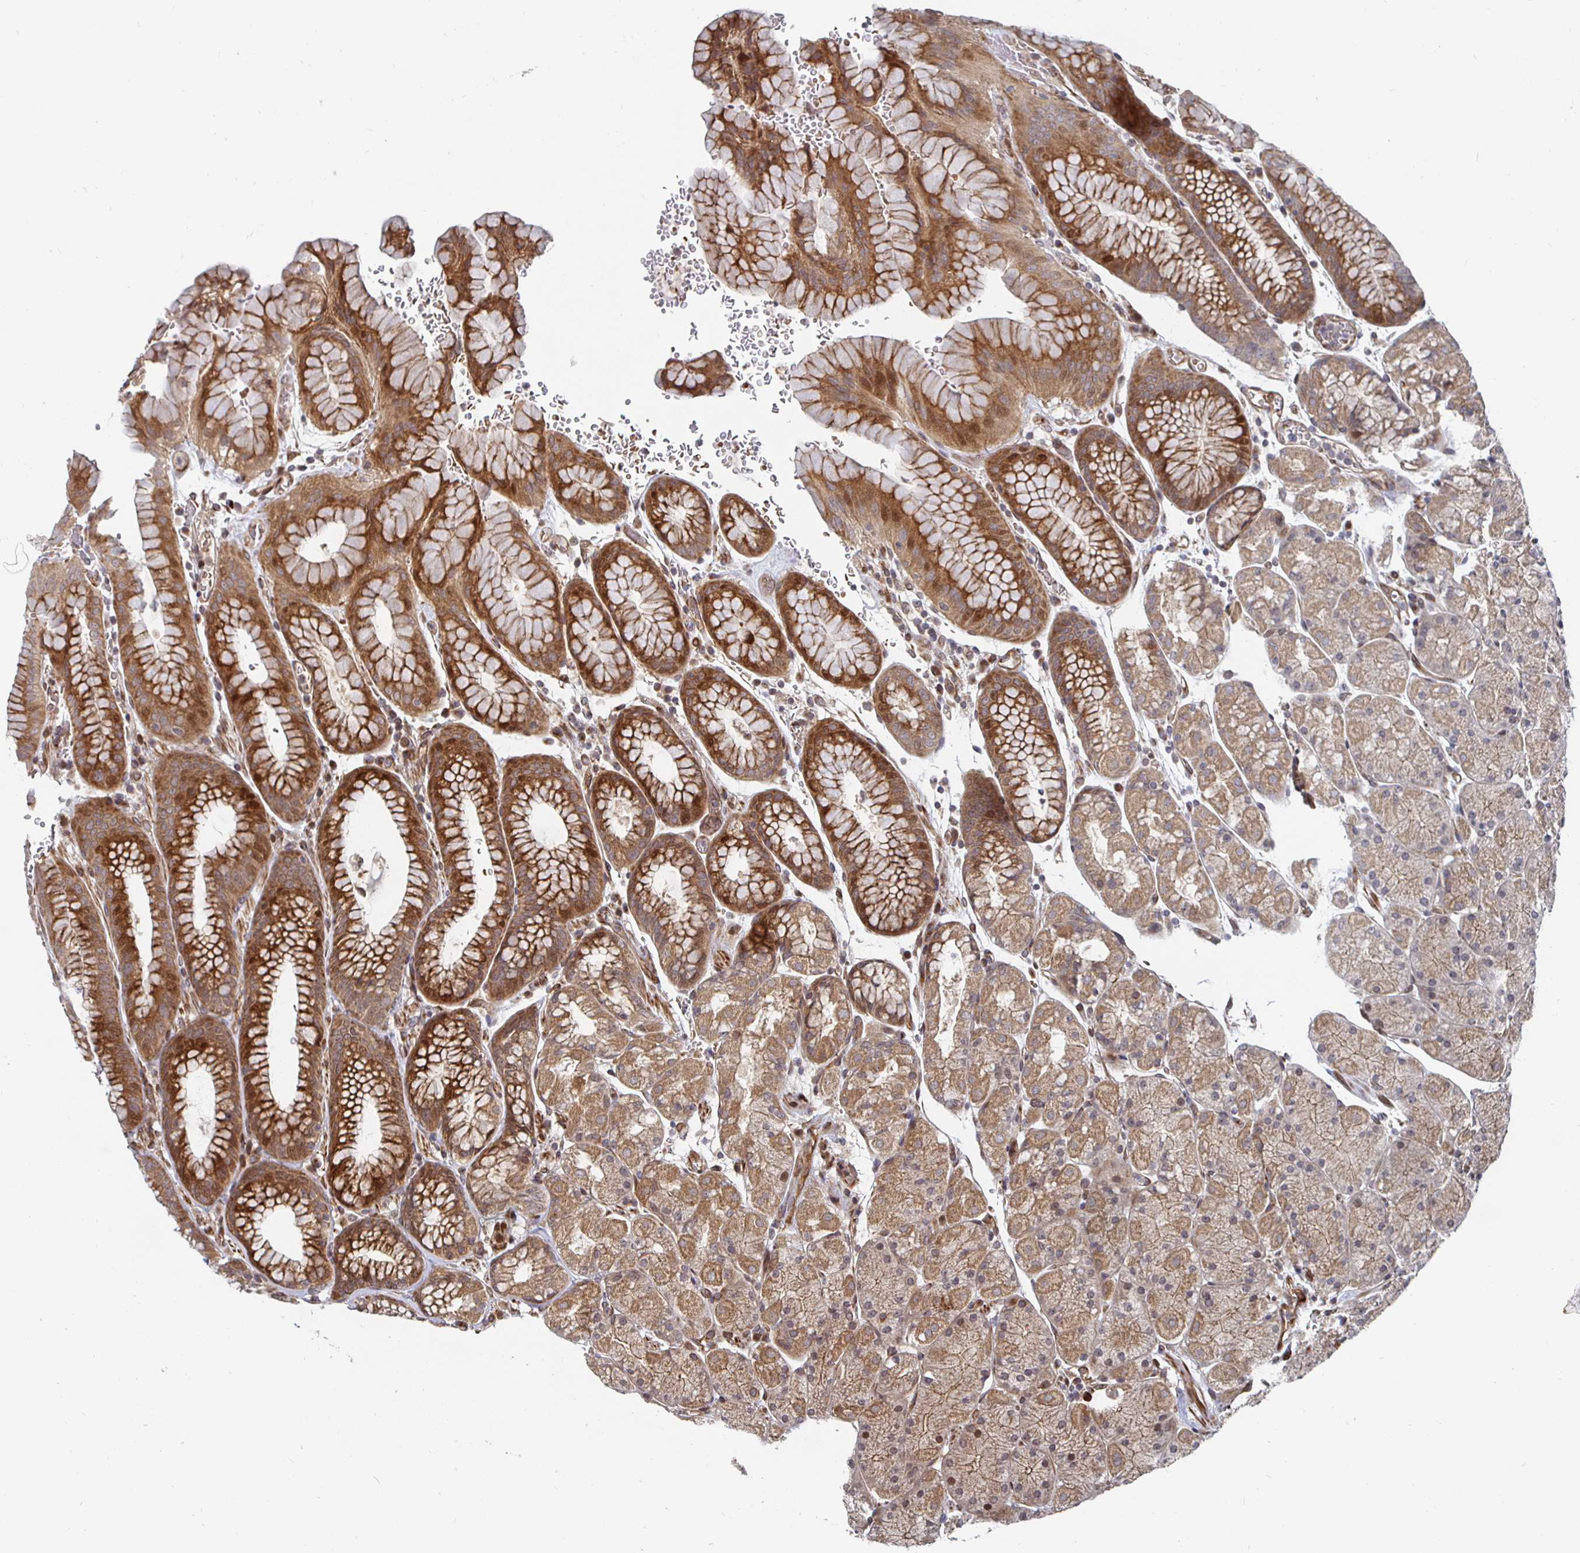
{"staining": {"intensity": "strong", "quantity": "25%-75%", "location": "cytoplasmic/membranous"}, "tissue": "stomach", "cell_type": "Glandular cells", "image_type": "normal", "snomed": [{"axis": "morphology", "description": "Normal tissue, NOS"}, {"axis": "topography", "description": "Stomach, upper"}, {"axis": "topography", "description": "Stomach"}], "caption": "Immunohistochemical staining of normal stomach demonstrates 25%-75% levels of strong cytoplasmic/membranous protein expression in about 25%-75% of glandular cells.", "gene": "TBKBP1", "patient": {"sex": "male", "age": 76}}